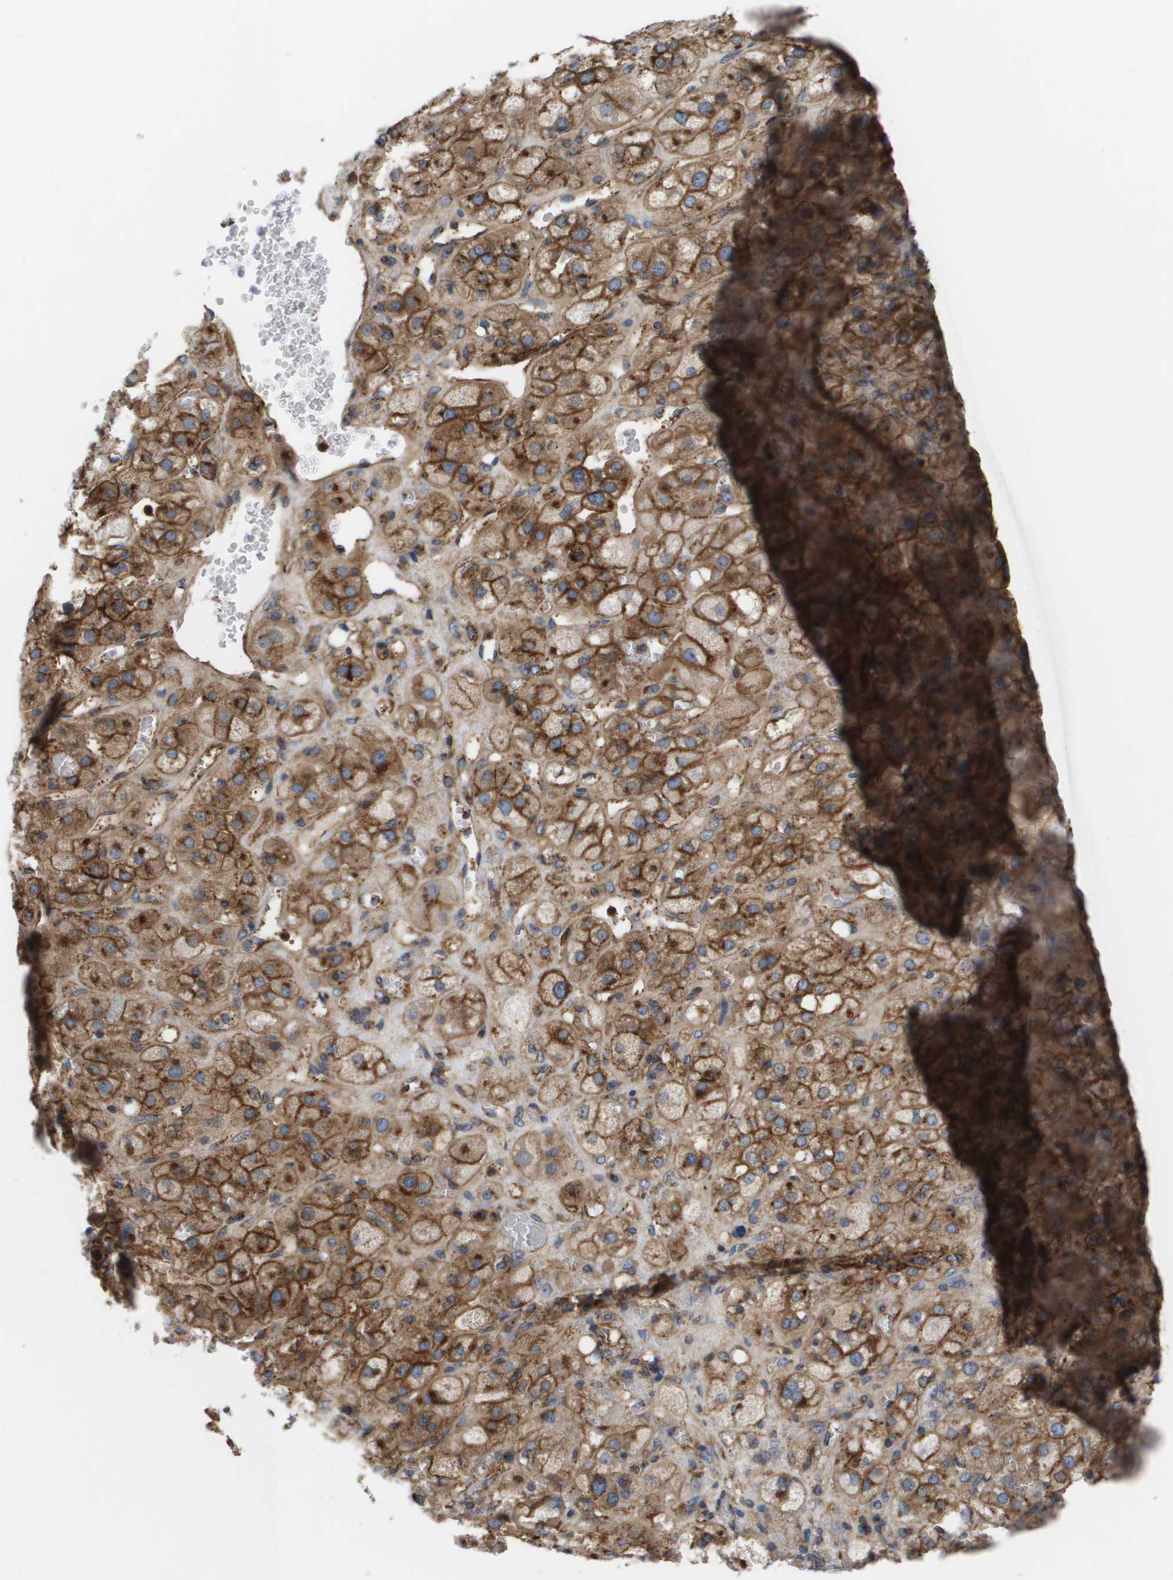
{"staining": {"intensity": "strong", "quantity": ">75%", "location": "cytoplasmic/membranous"}, "tissue": "adrenal gland", "cell_type": "Glandular cells", "image_type": "normal", "snomed": [{"axis": "morphology", "description": "Normal tissue, NOS"}, {"axis": "topography", "description": "Adrenal gland"}], "caption": "The image reveals a brown stain indicating the presence of a protein in the cytoplasmic/membranous of glandular cells in adrenal gland.", "gene": "BST2", "patient": {"sex": "female", "age": 47}}